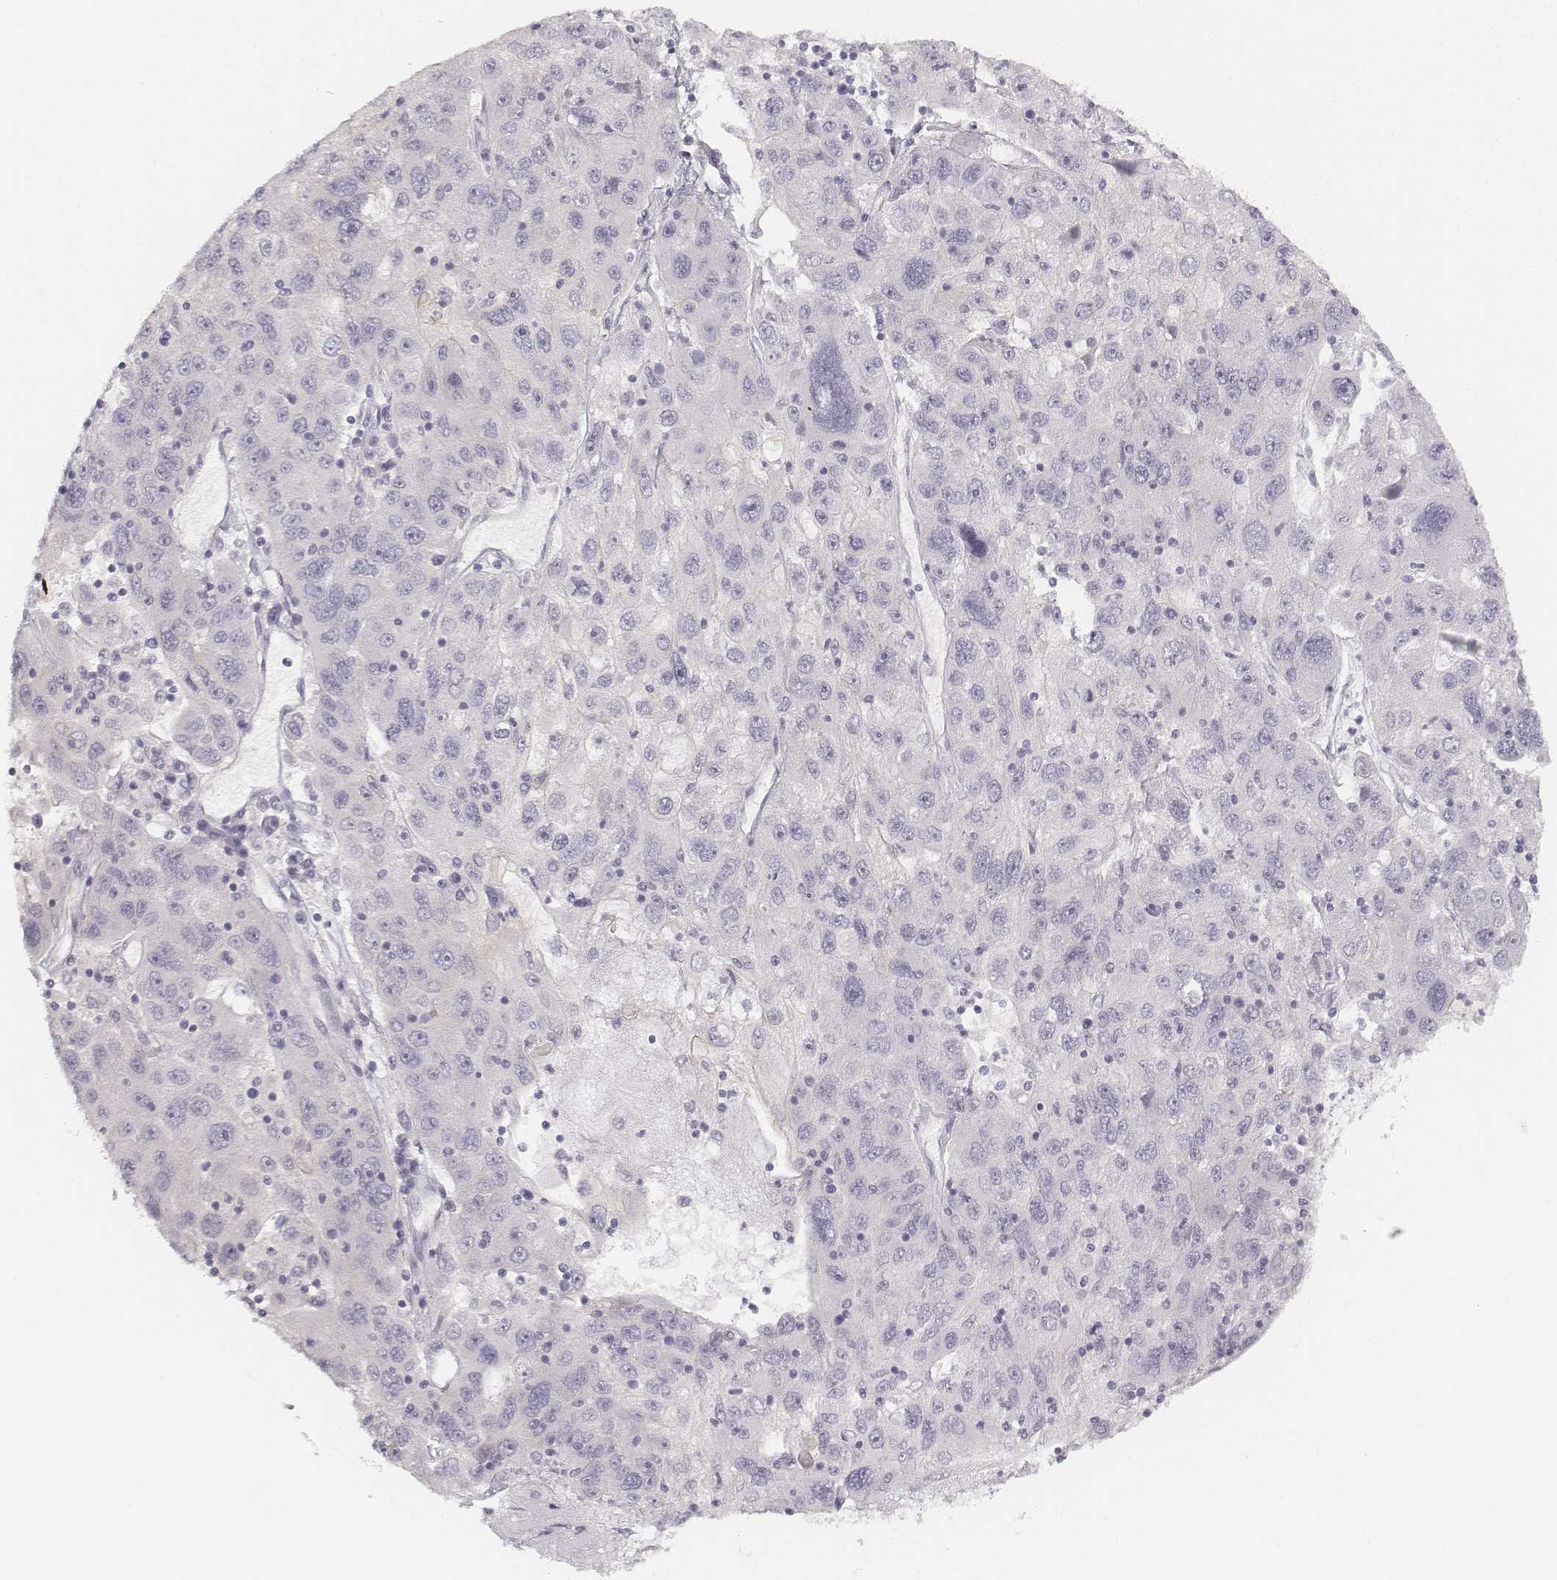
{"staining": {"intensity": "negative", "quantity": "none", "location": "none"}, "tissue": "stomach cancer", "cell_type": "Tumor cells", "image_type": "cancer", "snomed": [{"axis": "morphology", "description": "Adenocarcinoma, NOS"}, {"axis": "topography", "description": "Stomach"}], "caption": "Human adenocarcinoma (stomach) stained for a protein using IHC exhibits no positivity in tumor cells.", "gene": "DSG4", "patient": {"sex": "male", "age": 56}}